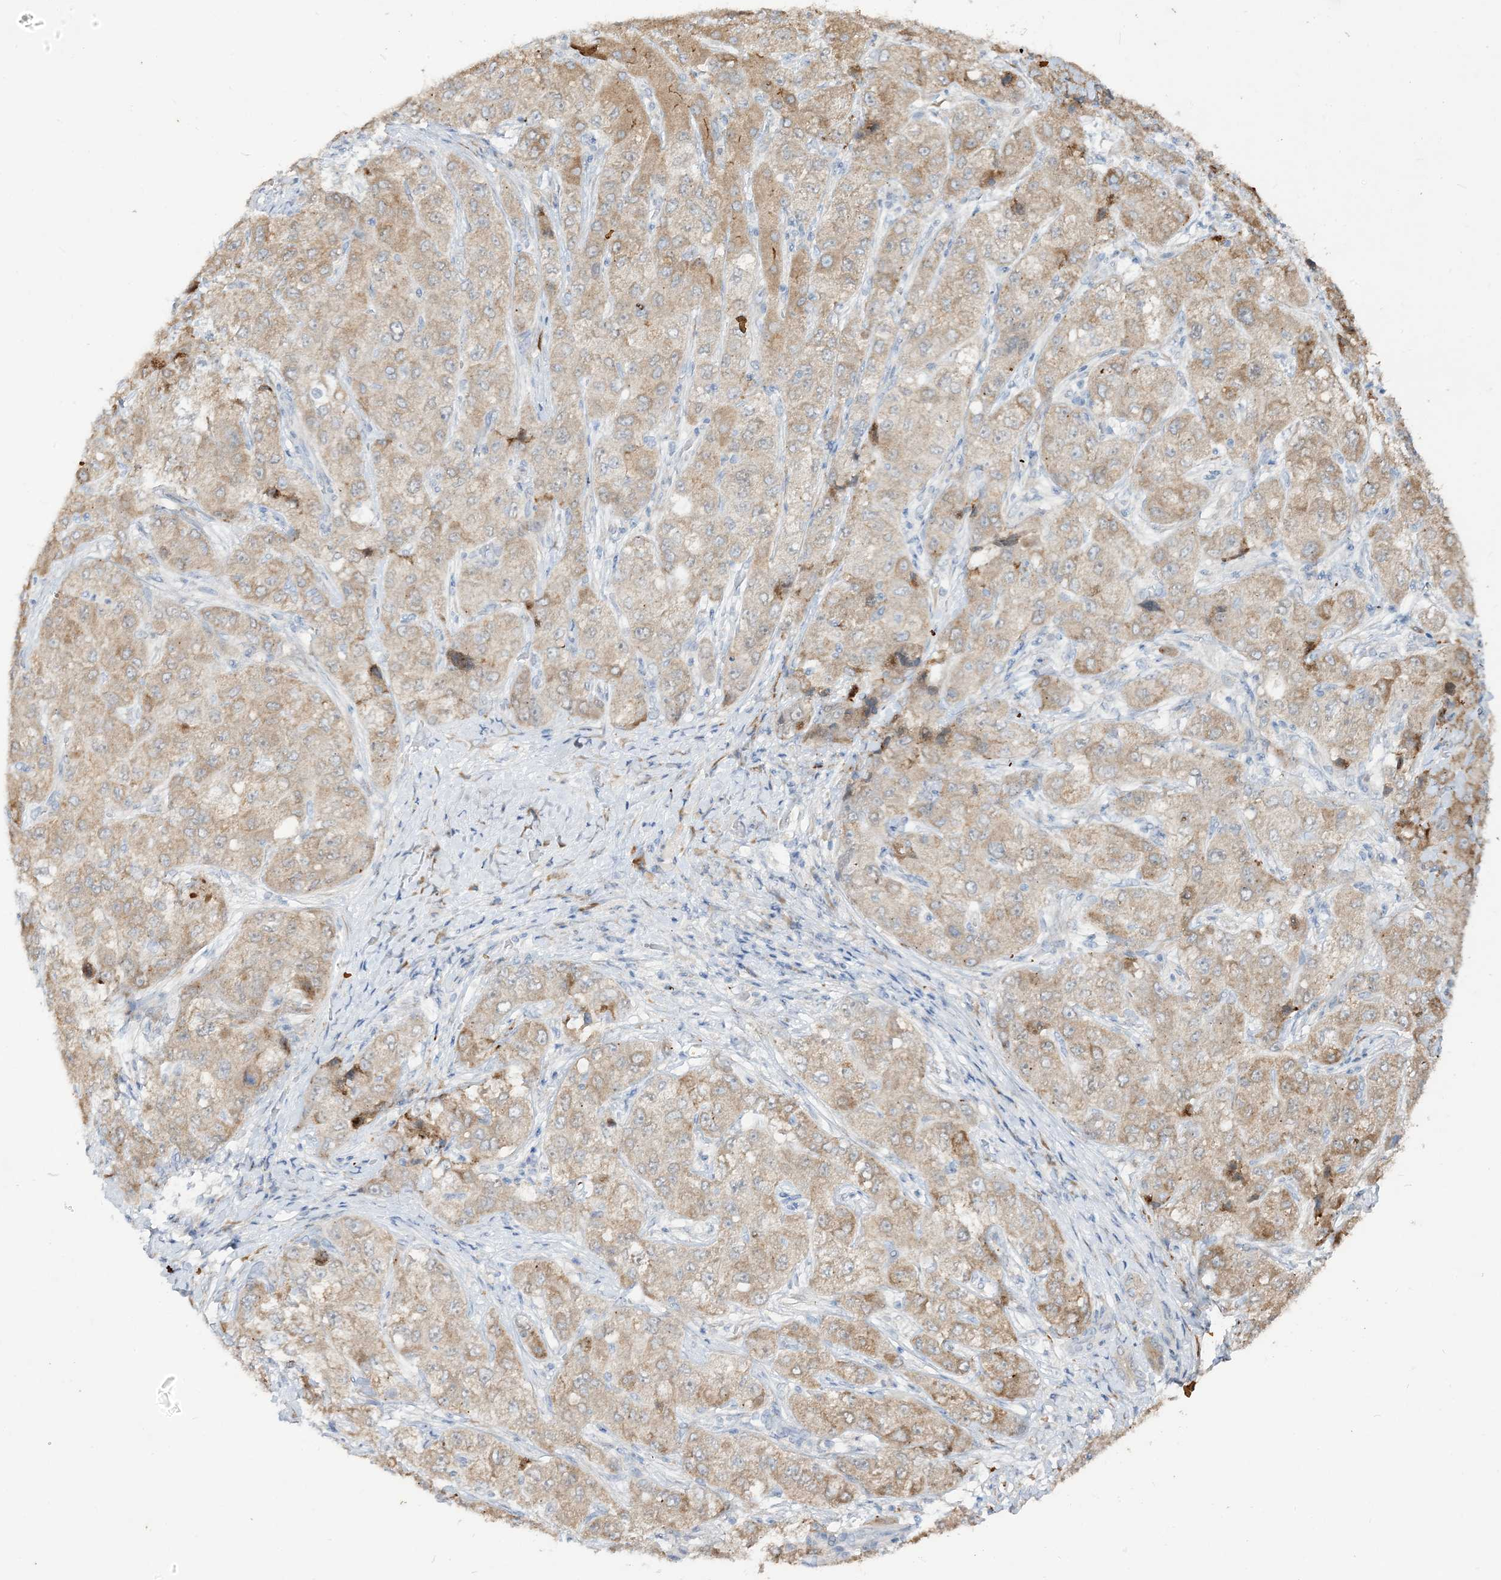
{"staining": {"intensity": "moderate", "quantity": "<25%", "location": "cytoplasmic/membranous"}, "tissue": "liver cancer", "cell_type": "Tumor cells", "image_type": "cancer", "snomed": [{"axis": "morphology", "description": "Carcinoma, Hepatocellular, NOS"}, {"axis": "topography", "description": "Liver"}], "caption": "This micrograph reveals immunohistochemistry staining of liver hepatocellular carcinoma, with low moderate cytoplasmic/membranous expression in about <25% of tumor cells.", "gene": "LOXL3", "patient": {"sex": "male", "age": 80}}